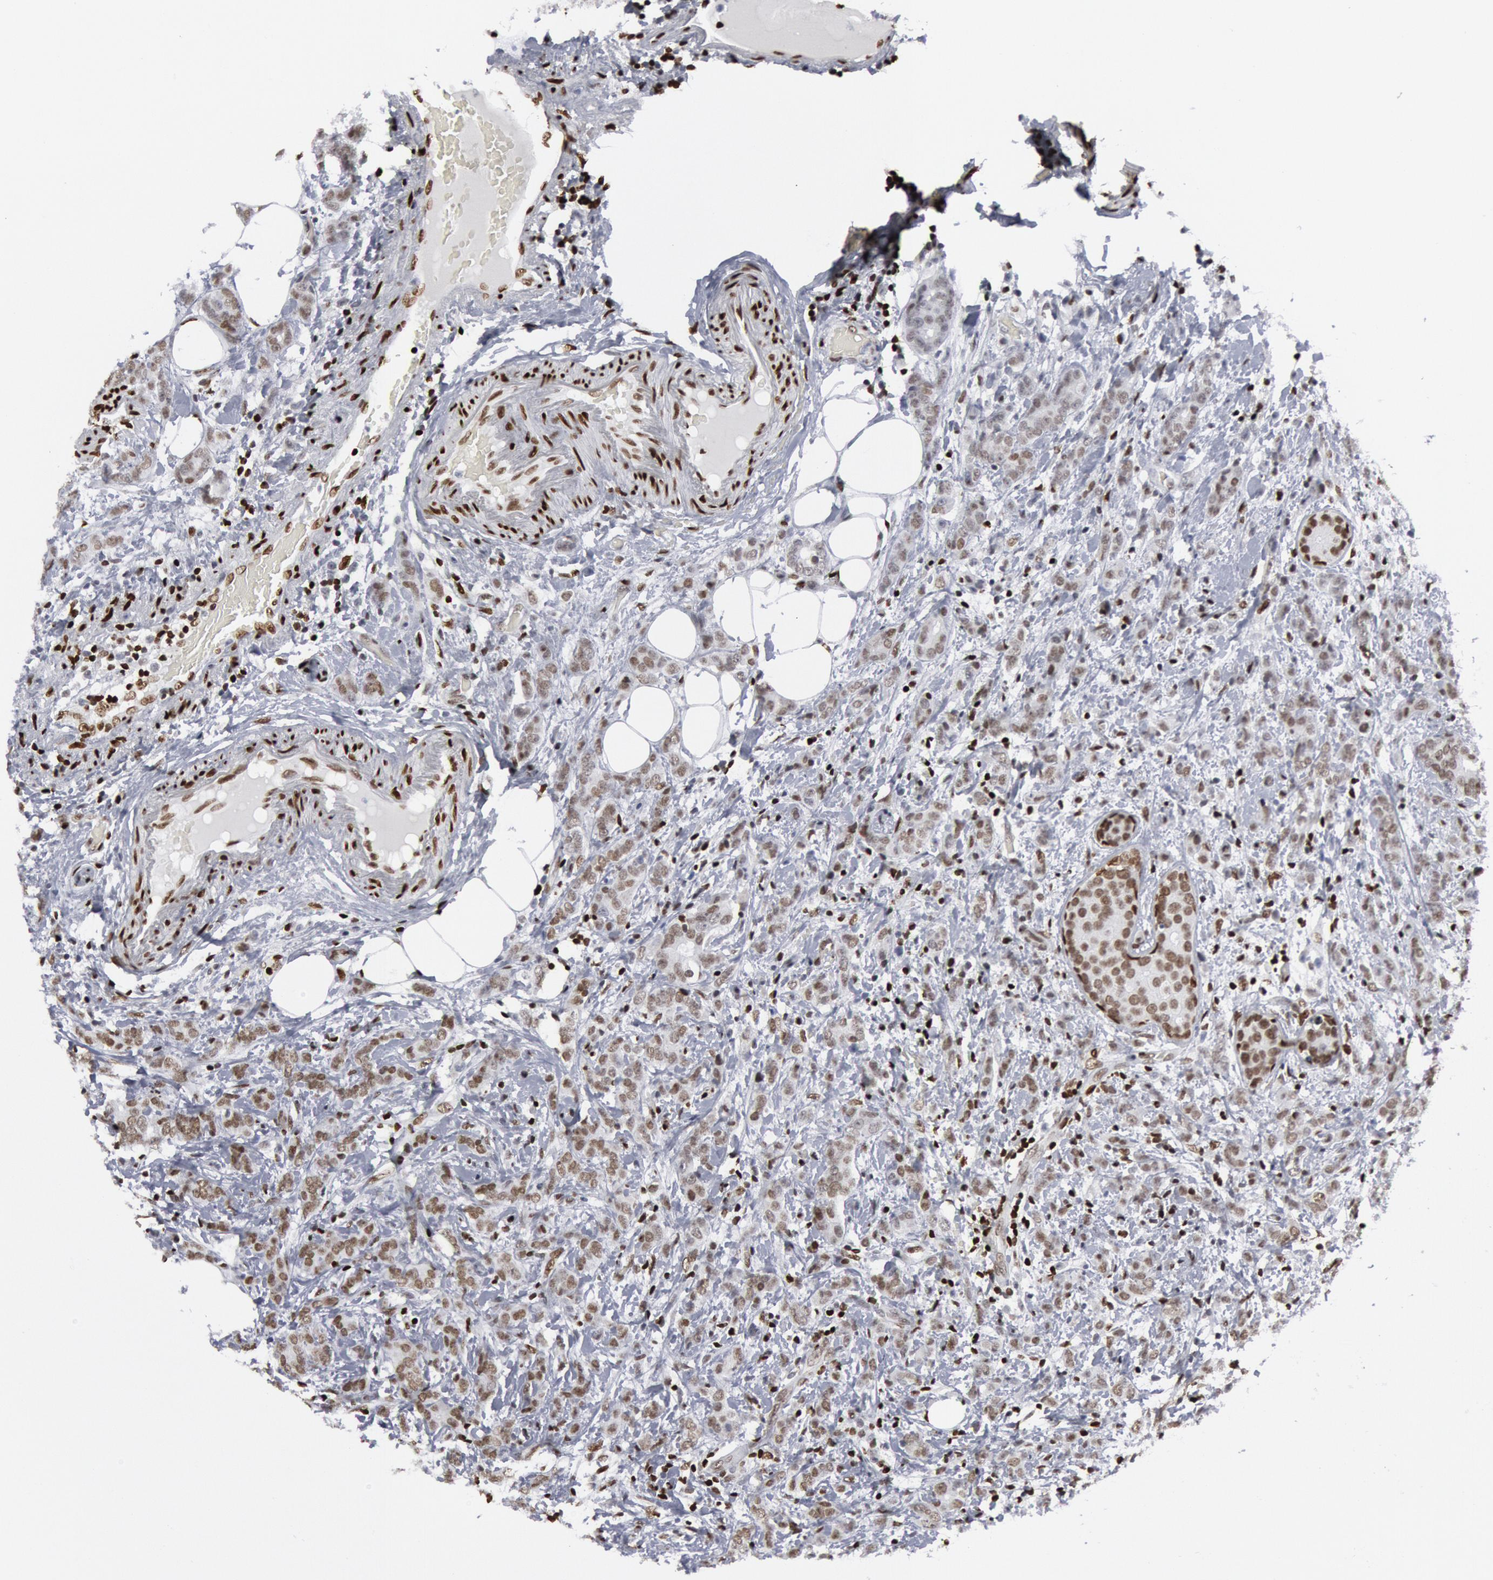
{"staining": {"intensity": "weak", "quantity": "25%-75%", "location": "nuclear"}, "tissue": "breast cancer", "cell_type": "Tumor cells", "image_type": "cancer", "snomed": [{"axis": "morphology", "description": "Duct carcinoma"}, {"axis": "topography", "description": "Breast"}], "caption": "This is a micrograph of immunohistochemistry staining of breast cancer (infiltrating ductal carcinoma), which shows weak expression in the nuclear of tumor cells.", "gene": "MECP2", "patient": {"sex": "female", "age": 53}}